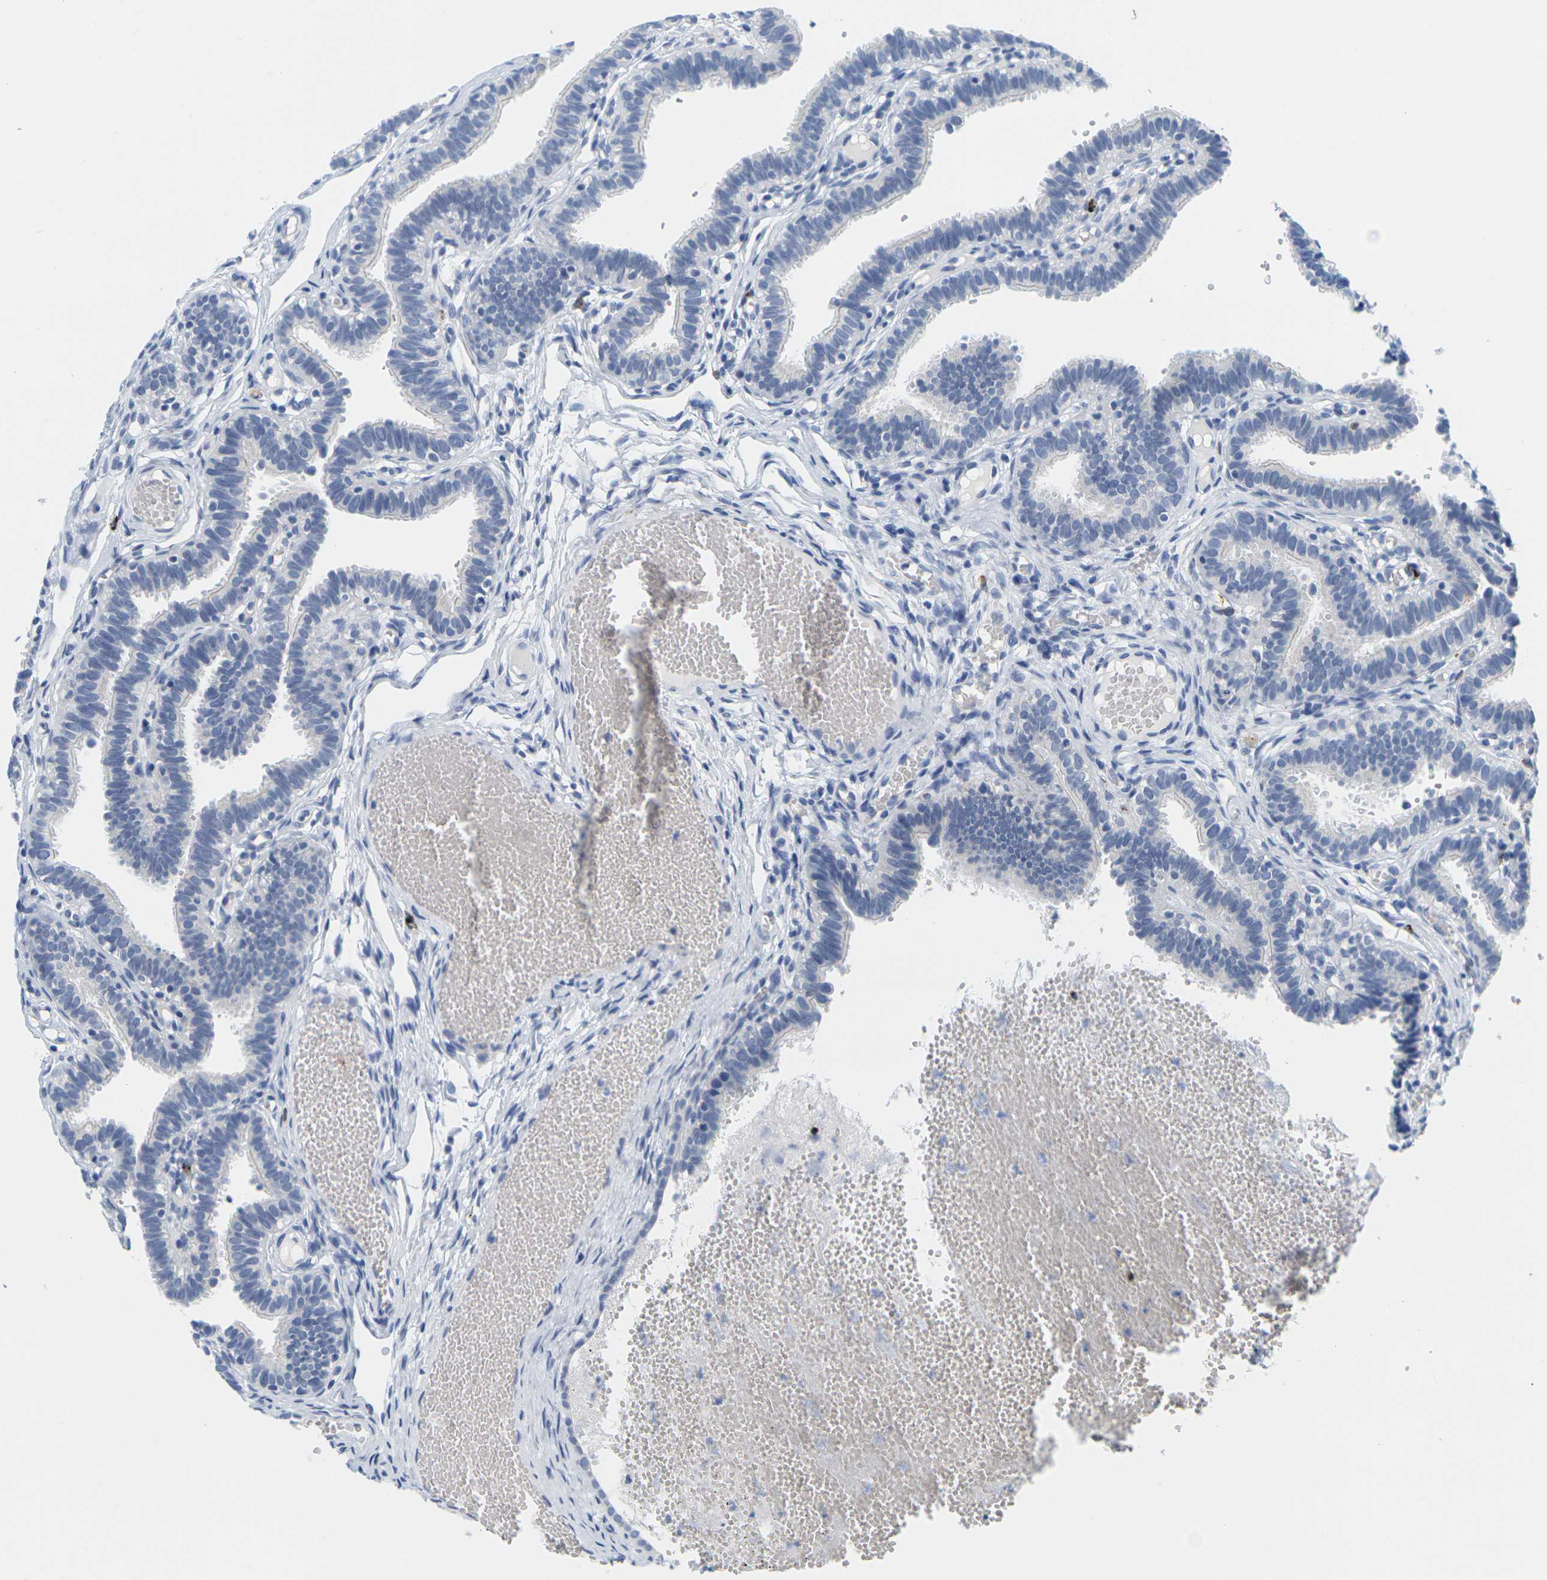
{"staining": {"intensity": "negative", "quantity": "none", "location": "none"}, "tissue": "fallopian tube", "cell_type": "Glandular cells", "image_type": "normal", "snomed": [{"axis": "morphology", "description": "Normal tissue, NOS"}, {"axis": "topography", "description": "Fallopian tube"}, {"axis": "topography", "description": "Placenta"}], "caption": "Immunohistochemical staining of normal human fallopian tube exhibits no significant staining in glandular cells. The staining was performed using DAB to visualize the protein expression in brown, while the nuclei were stained in blue with hematoxylin (Magnification: 20x).", "gene": "HLA", "patient": {"sex": "female", "age": 34}}